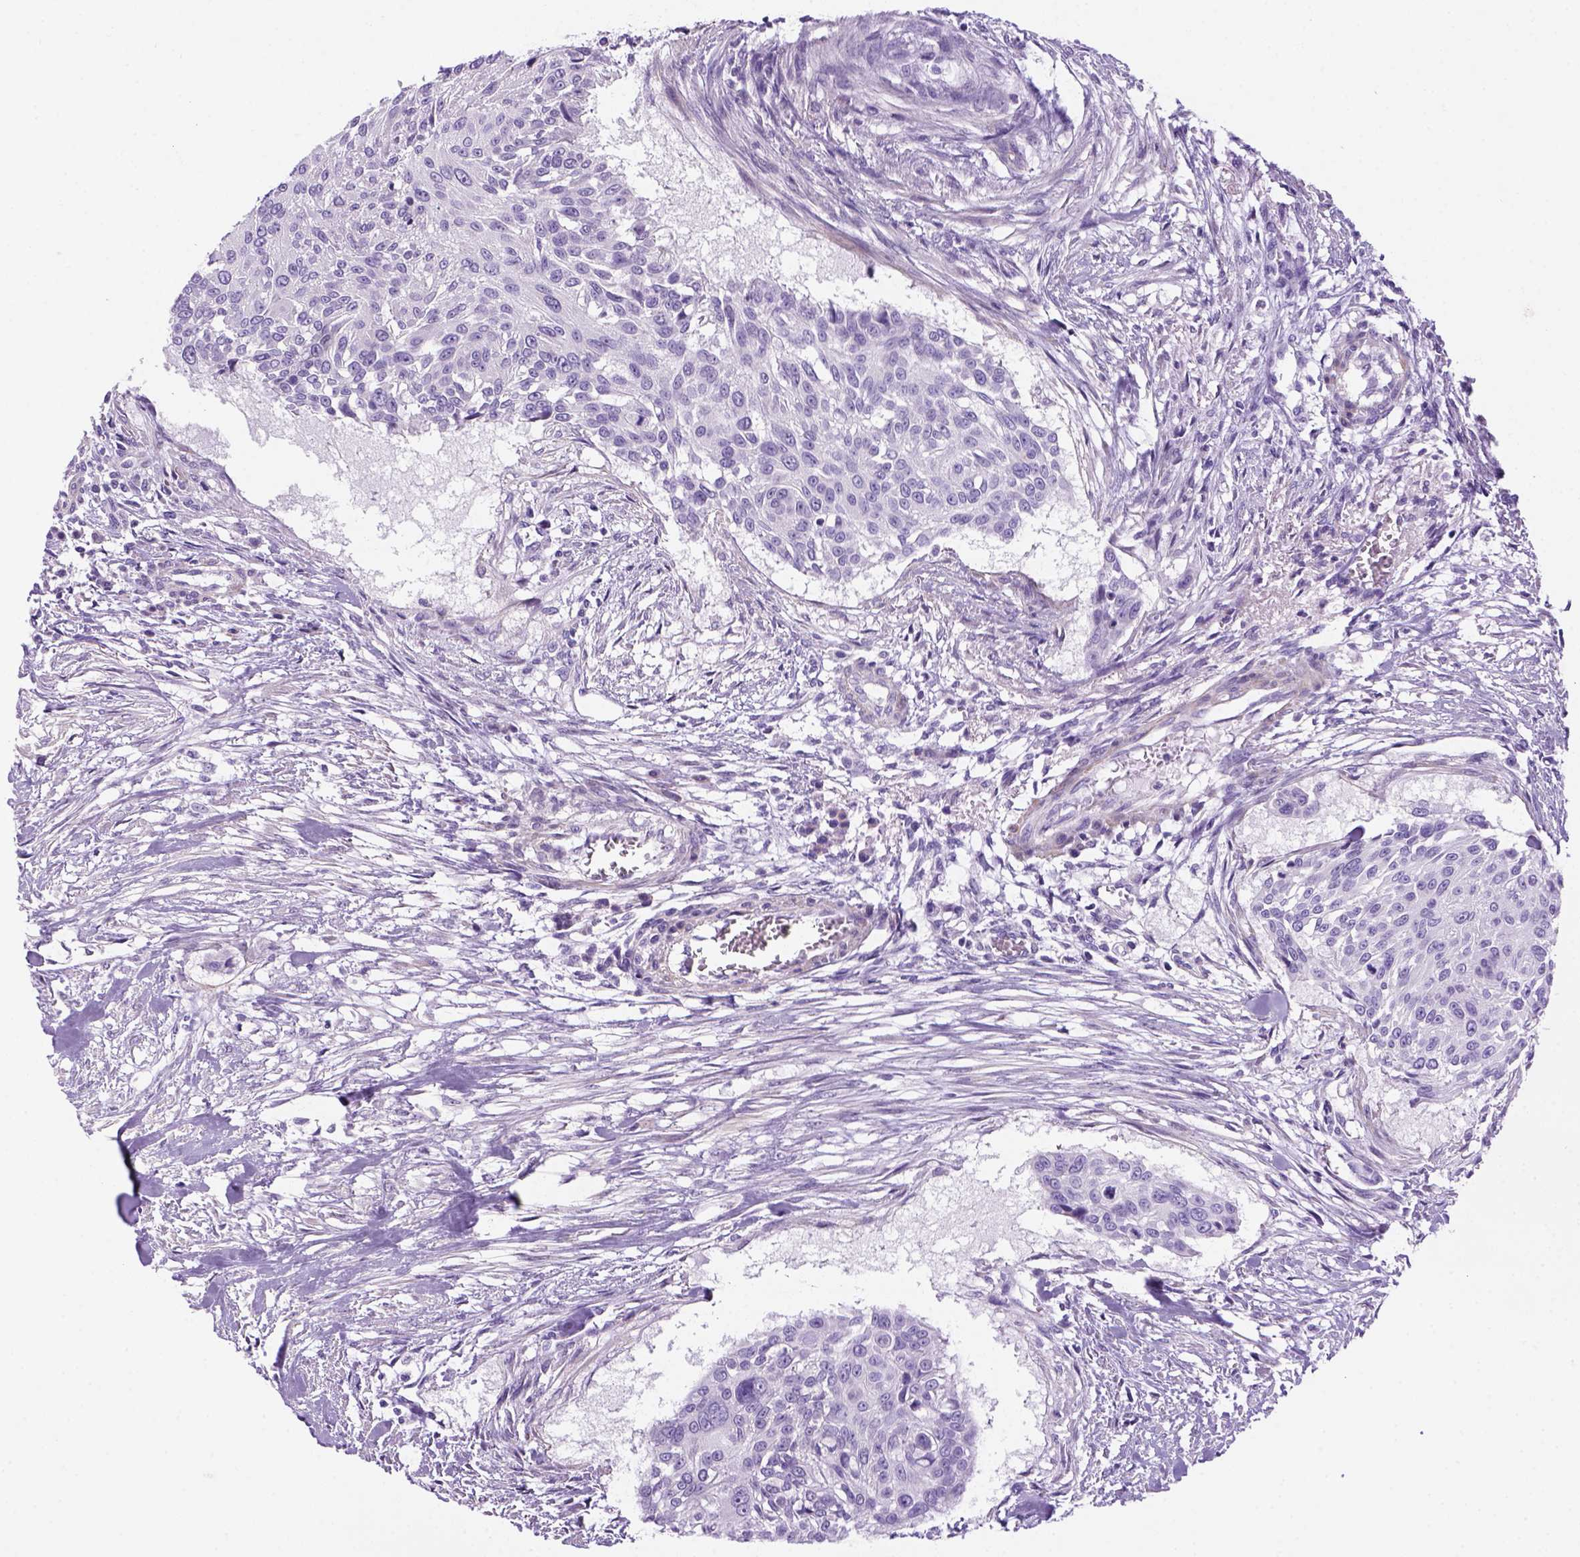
{"staining": {"intensity": "negative", "quantity": "none", "location": "none"}, "tissue": "urothelial cancer", "cell_type": "Tumor cells", "image_type": "cancer", "snomed": [{"axis": "morphology", "description": "Urothelial carcinoma, NOS"}, {"axis": "topography", "description": "Urinary bladder"}], "caption": "There is no significant expression in tumor cells of transitional cell carcinoma.", "gene": "DNAH11", "patient": {"sex": "male", "age": 55}}